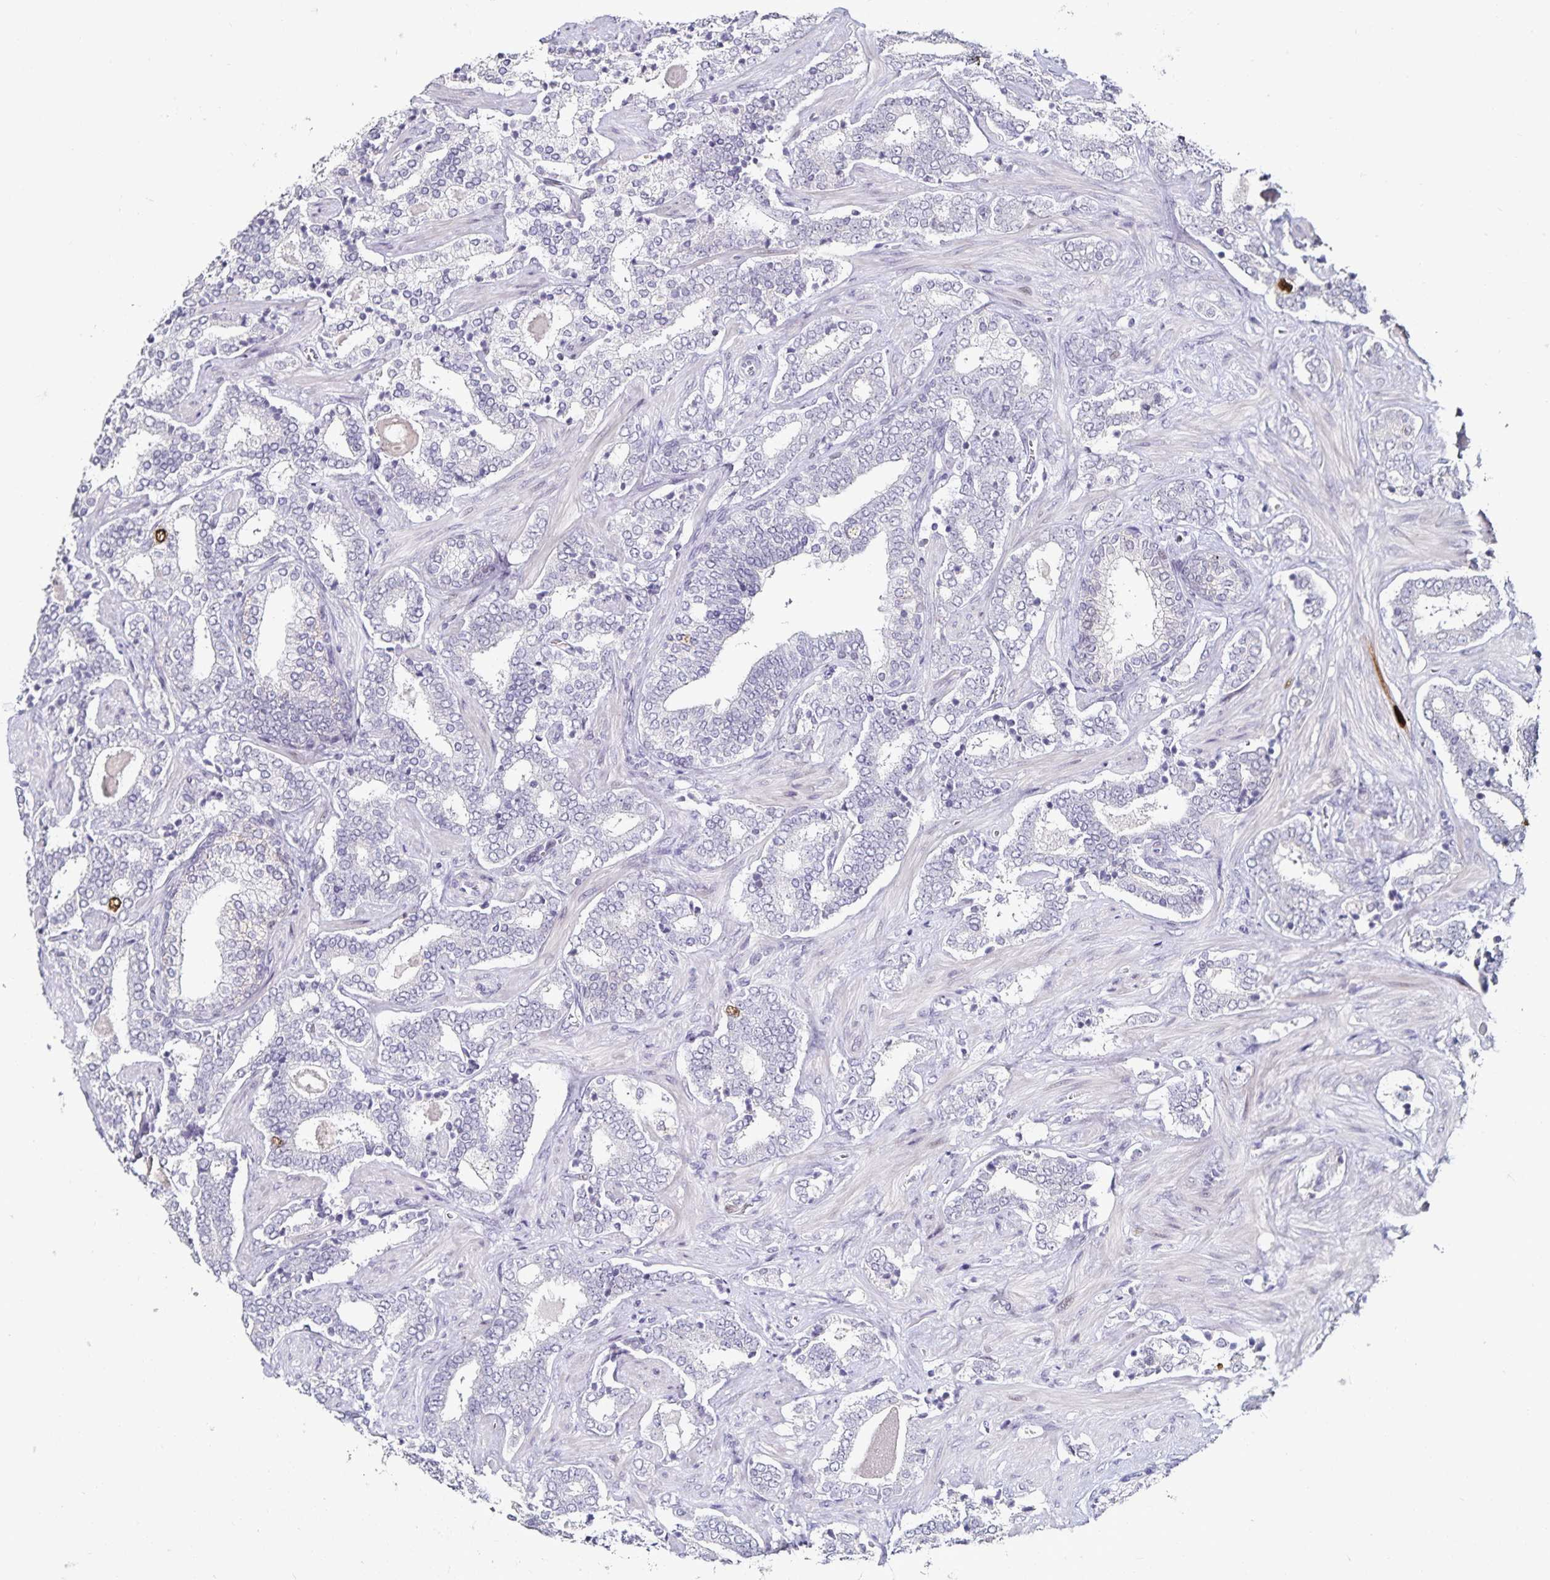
{"staining": {"intensity": "negative", "quantity": "none", "location": "none"}, "tissue": "prostate cancer", "cell_type": "Tumor cells", "image_type": "cancer", "snomed": [{"axis": "morphology", "description": "Adenocarcinoma, High grade"}, {"axis": "topography", "description": "Prostate"}], "caption": "Prostate cancer (high-grade adenocarcinoma) stained for a protein using immunohistochemistry (IHC) exhibits no staining tumor cells.", "gene": "ANLN", "patient": {"sex": "male", "age": 60}}